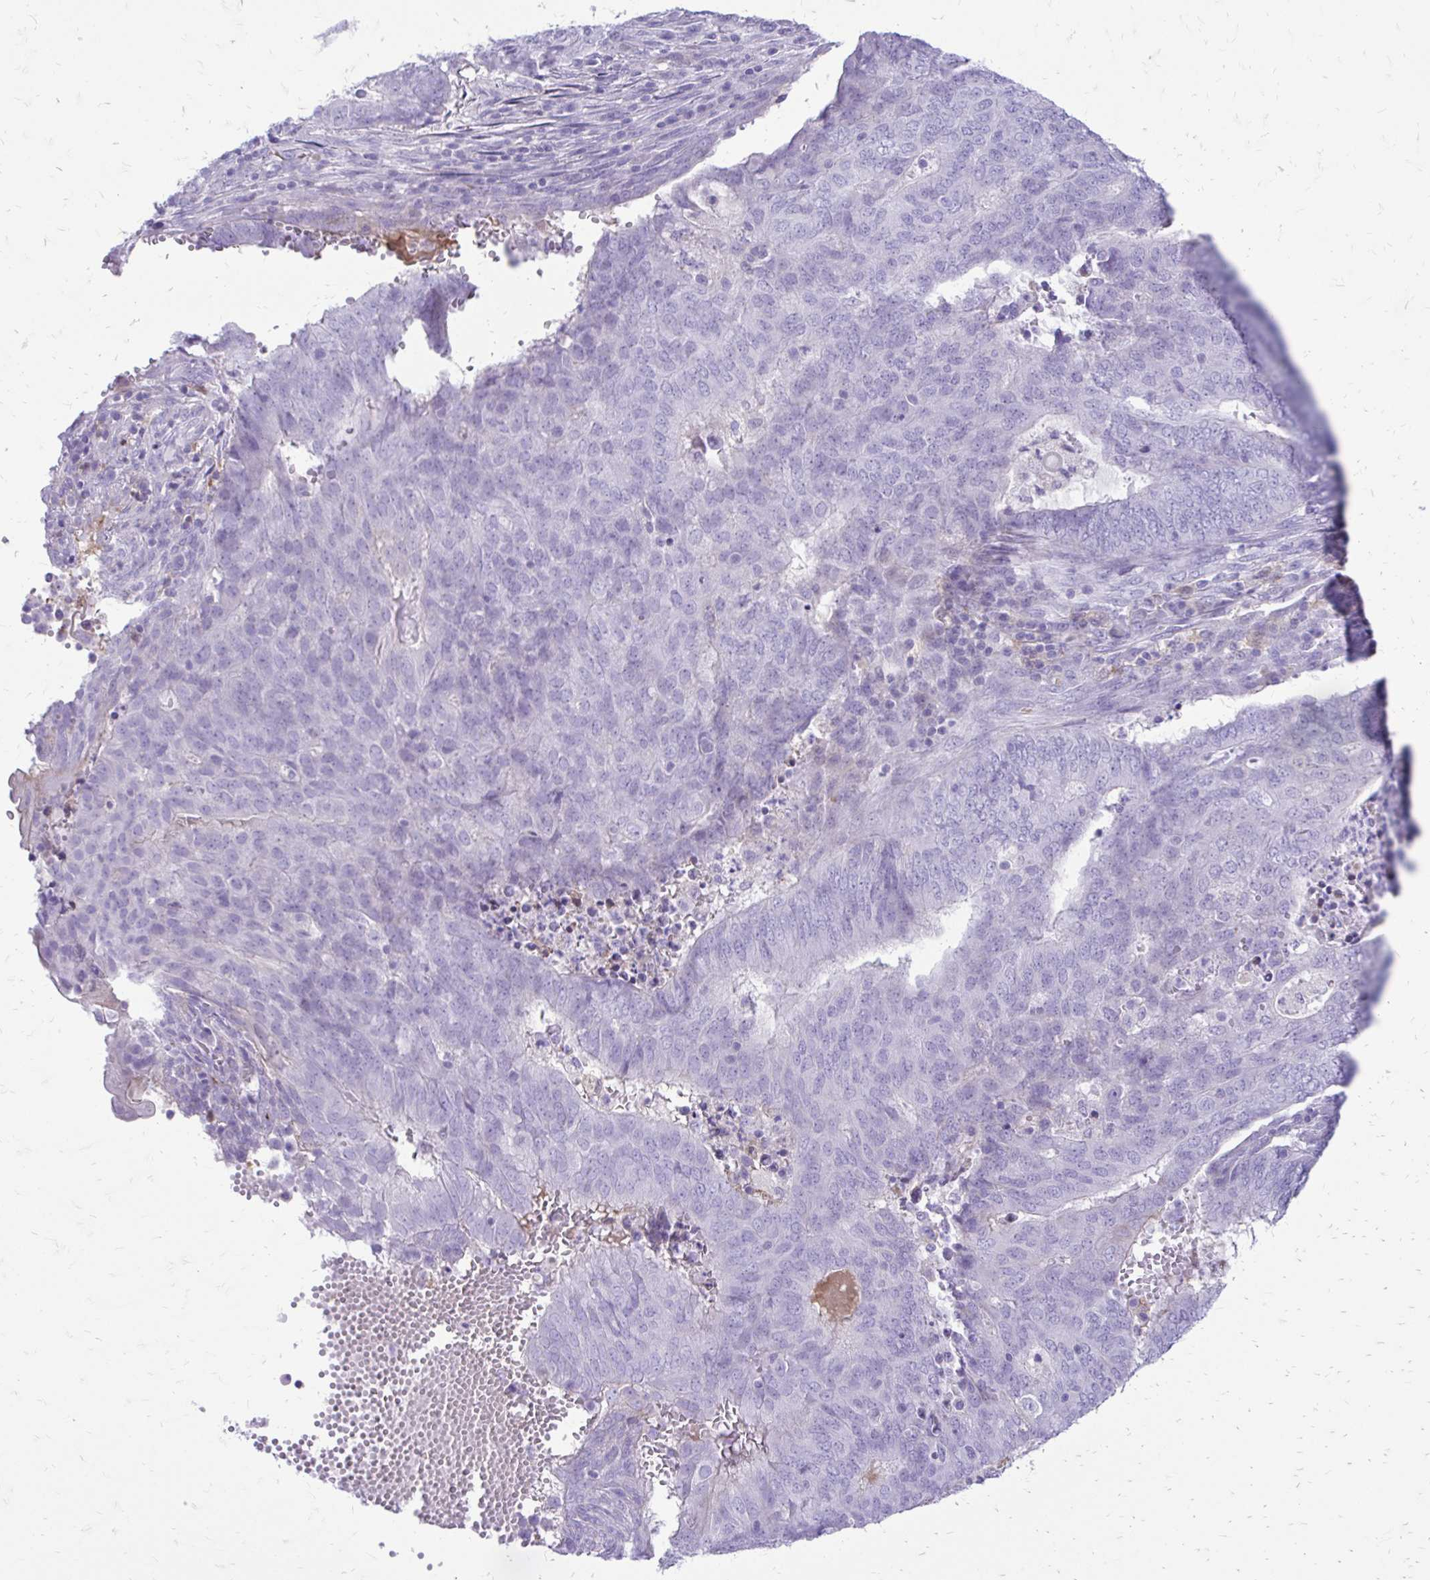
{"staining": {"intensity": "negative", "quantity": "none", "location": "none"}, "tissue": "endometrial cancer", "cell_type": "Tumor cells", "image_type": "cancer", "snomed": [{"axis": "morphology", "description": "Adenocarcinoma, NOS"}, {"axis": "topography", "description": "Endometrium"}], "caption": "Tumor cells show no significant positivity in endometrial cancer (adenocarcinoma).", "gene": "SIGLEC11", "patient": {"sex": "female", "age": 62}}